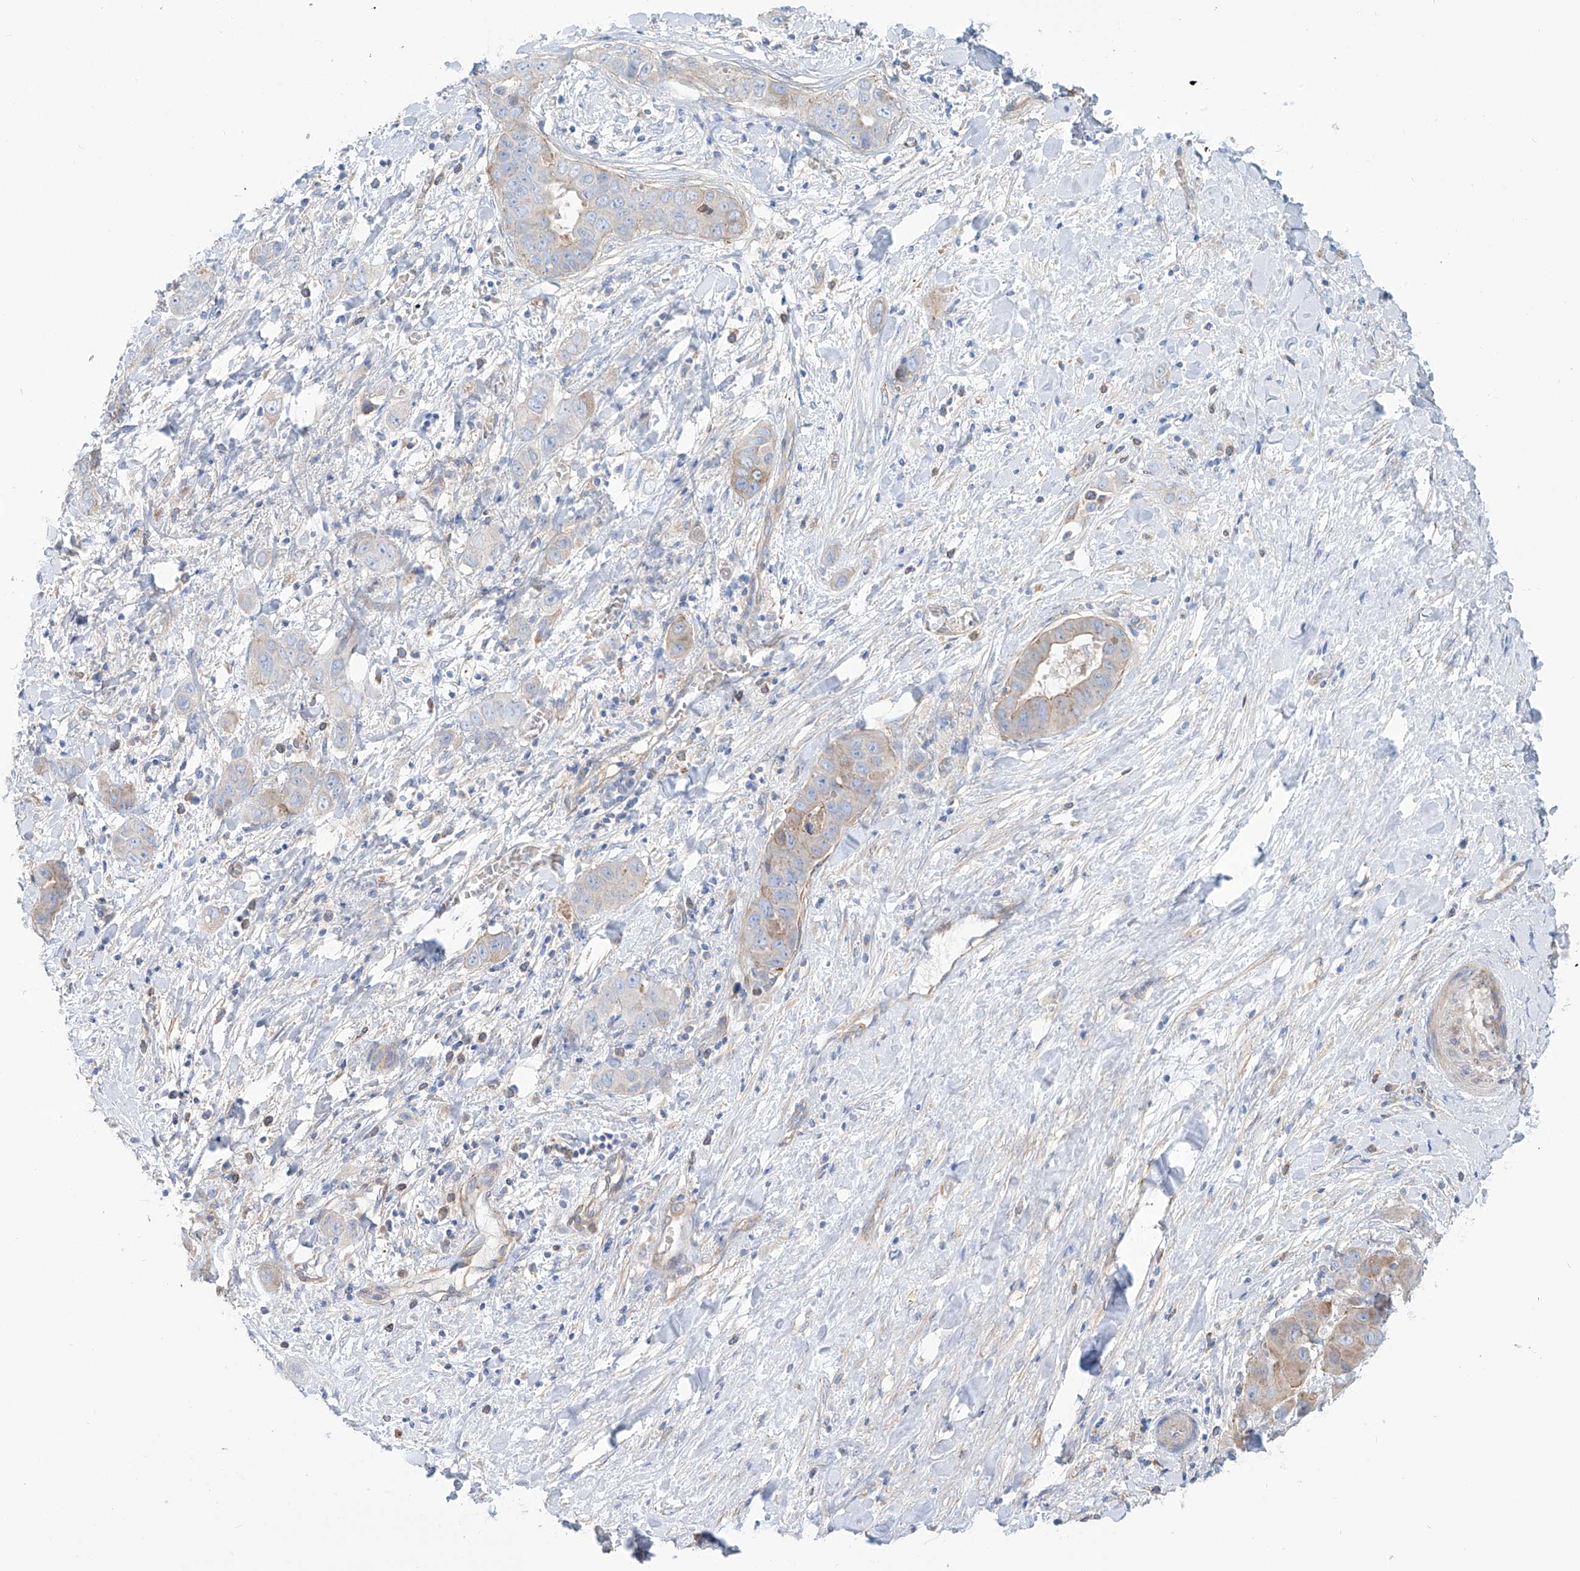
{"staining": {"intensity": "weak", "quantity": "<25%", "location": "cytoplasmic/membranous"}, "tissue": "liver cancer", "cell_type": "Tumor cells", "image_type": "cancer", "snomed": [{"axis": "morphology", "description": "Cholangiocarcinoma"}, {"axis": "topography", "description": "Liver"}], "caption": "Immunohistochemical staining of human cholangiocarcinoma (liver) reveals no significant expression in tumor cells.", "gene": "TMEM209", "patient": {"sex": "female", "age": 52}}